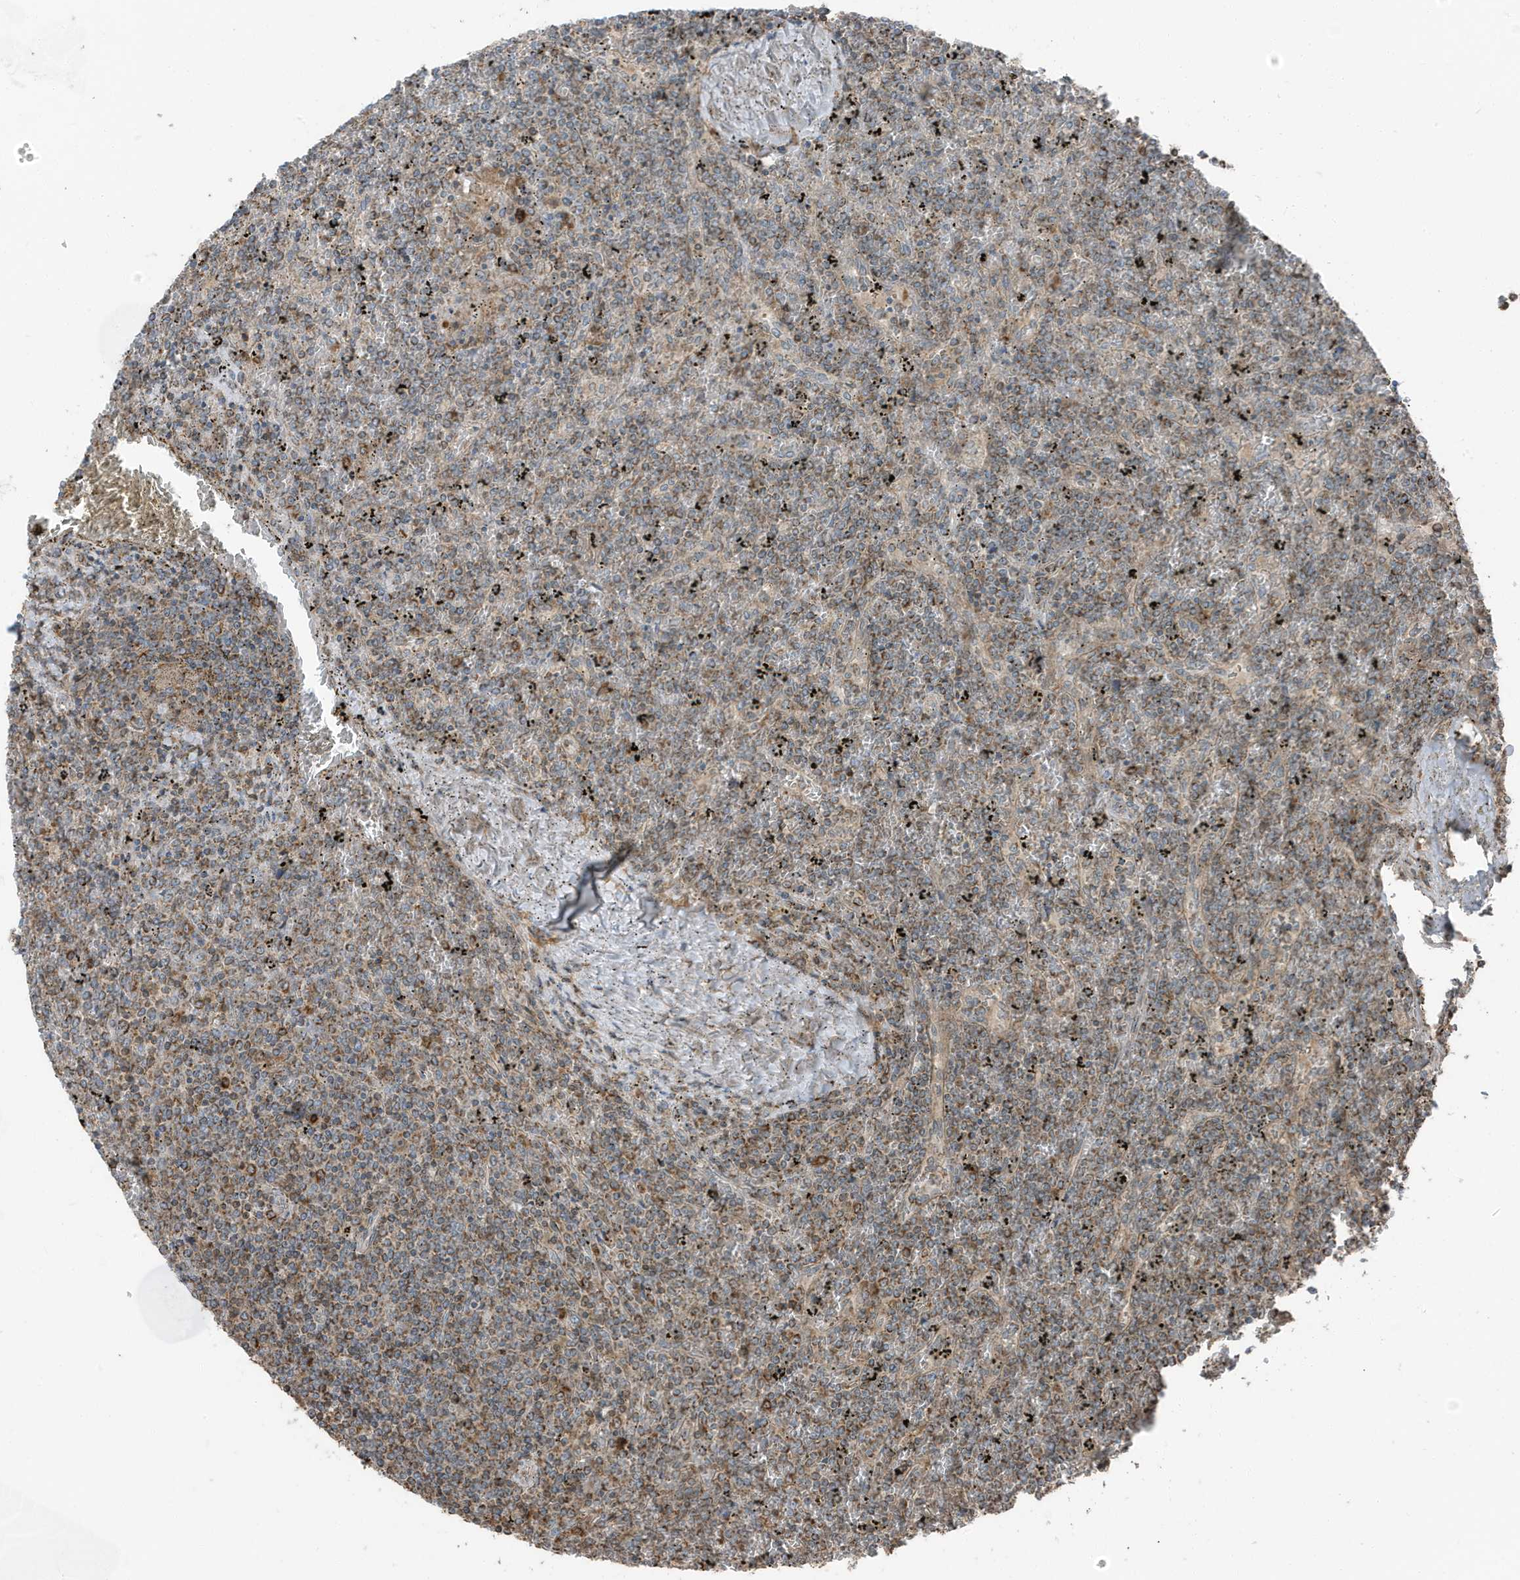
{"staining": {"intensity": "moderate", "quantity": ">75%", "location": "cytoplasmic/membranous"}, "tissue": "lymphoma", "cell_type": "Tumor cells", "image_type": "cancer", "snomed": [{"axis": "morphology", "description": "Malignant lymphoma, non-Hodgkin's type, Low grade"}, {"axis": "topography", "description": "Spleen"}], "caption": "There is medium levels of moderate cytoplasmic/membranous positivity in tumor cells of lymphoma, as demonstrated by immunohistochemical staining (brown color).", "gene": "AZI2", "patient": {"sex": "female", "age": 19}}